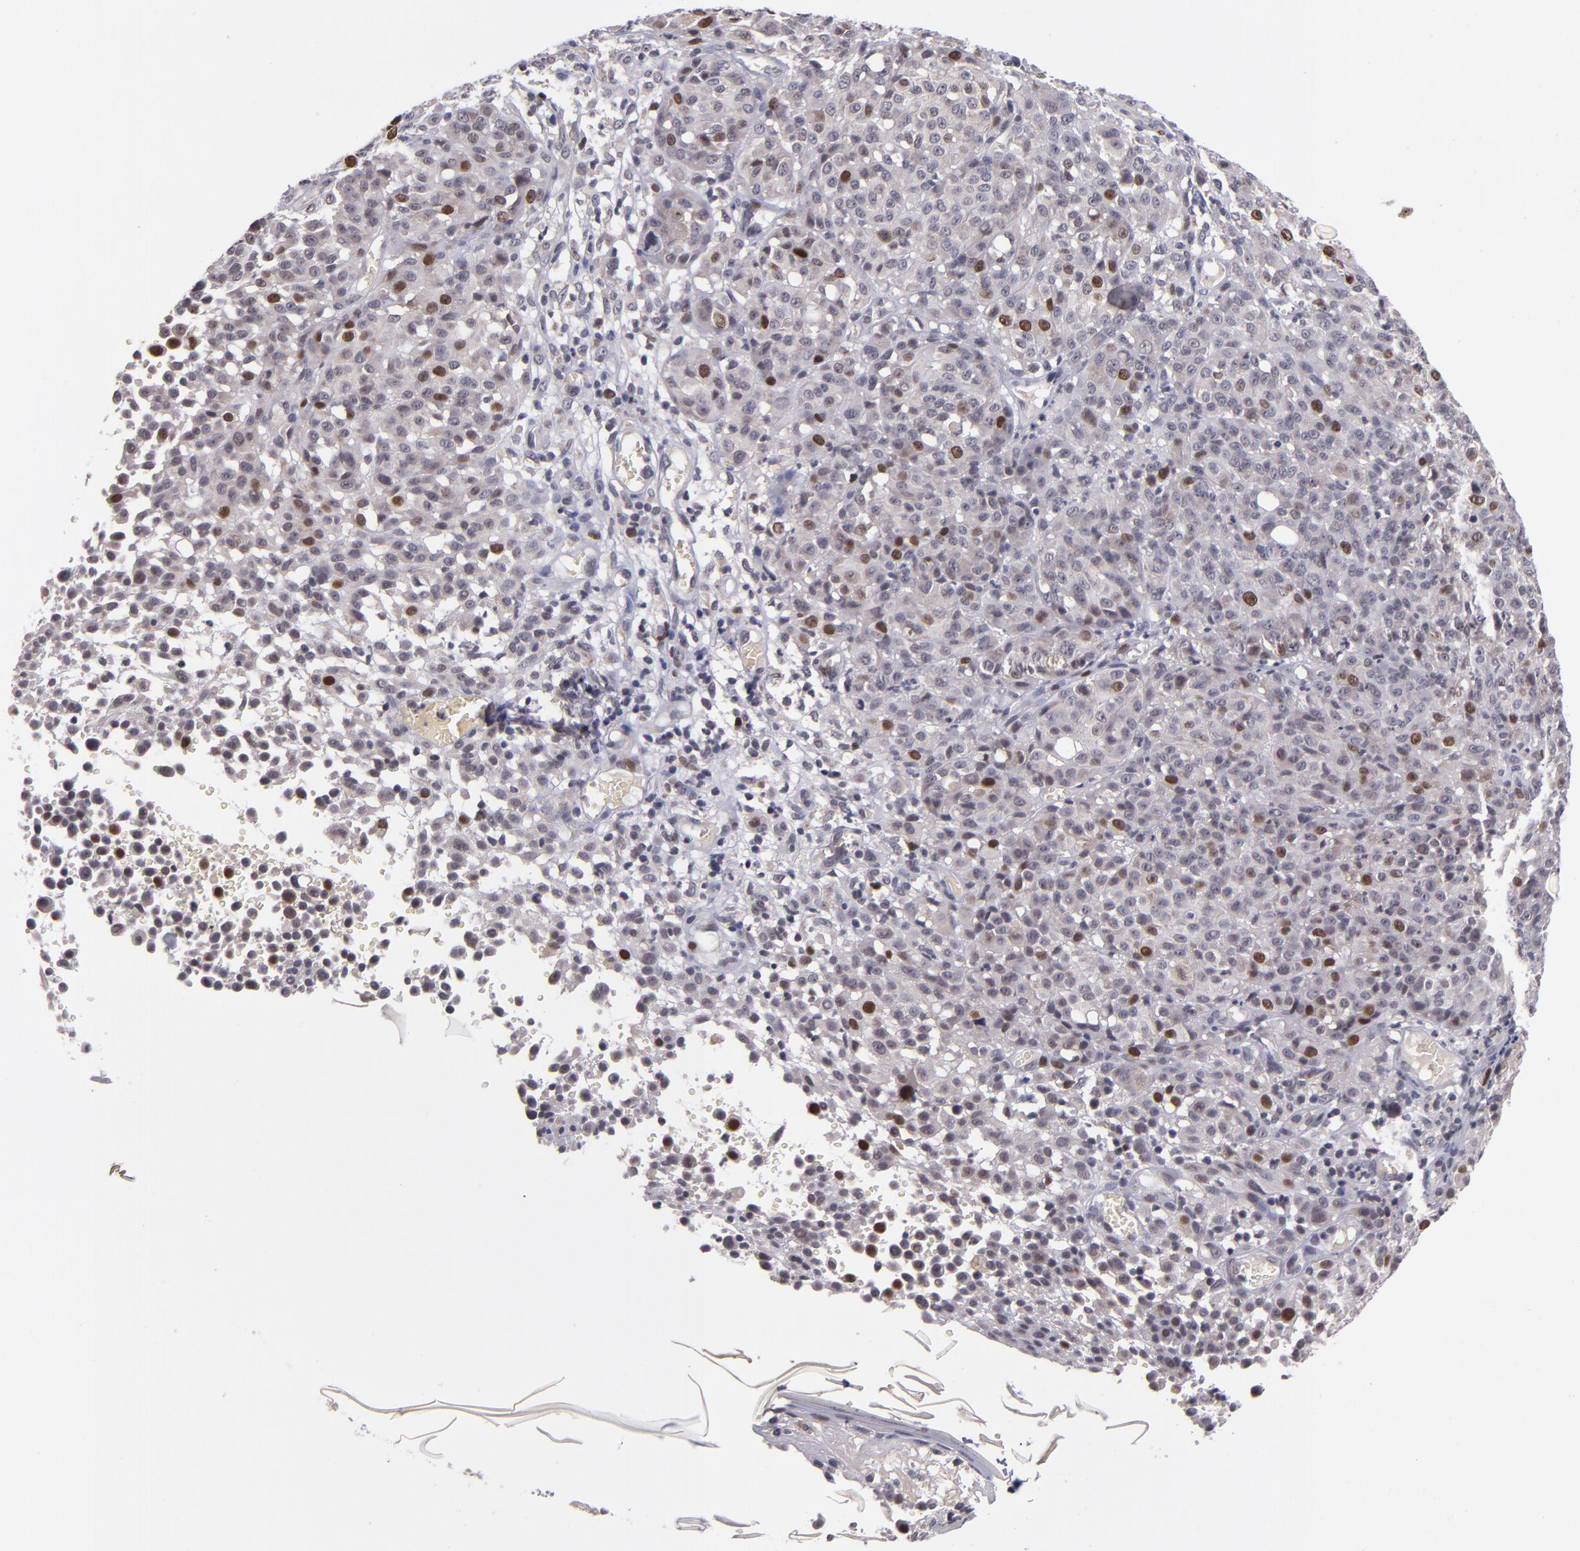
{"staining": {"intensity": "moderate", "quantity": "25%-75%", "location": "nuclear"}, "tissue": "melanoma", "cell_type": "Tumor cells", "image_type": "cancer", "snomed": [{"axis": "morphology", "description": "Malignant melanoma, NOS"}, {"axis": "topography", "description": "Skin"}], "caption": "Tumor cells demonstrate moderate nuclear expression in approximately 25%-75% of cells in melanoma.", "gene": "CDC7", "patient": {"sex": "female", "age": 49}}